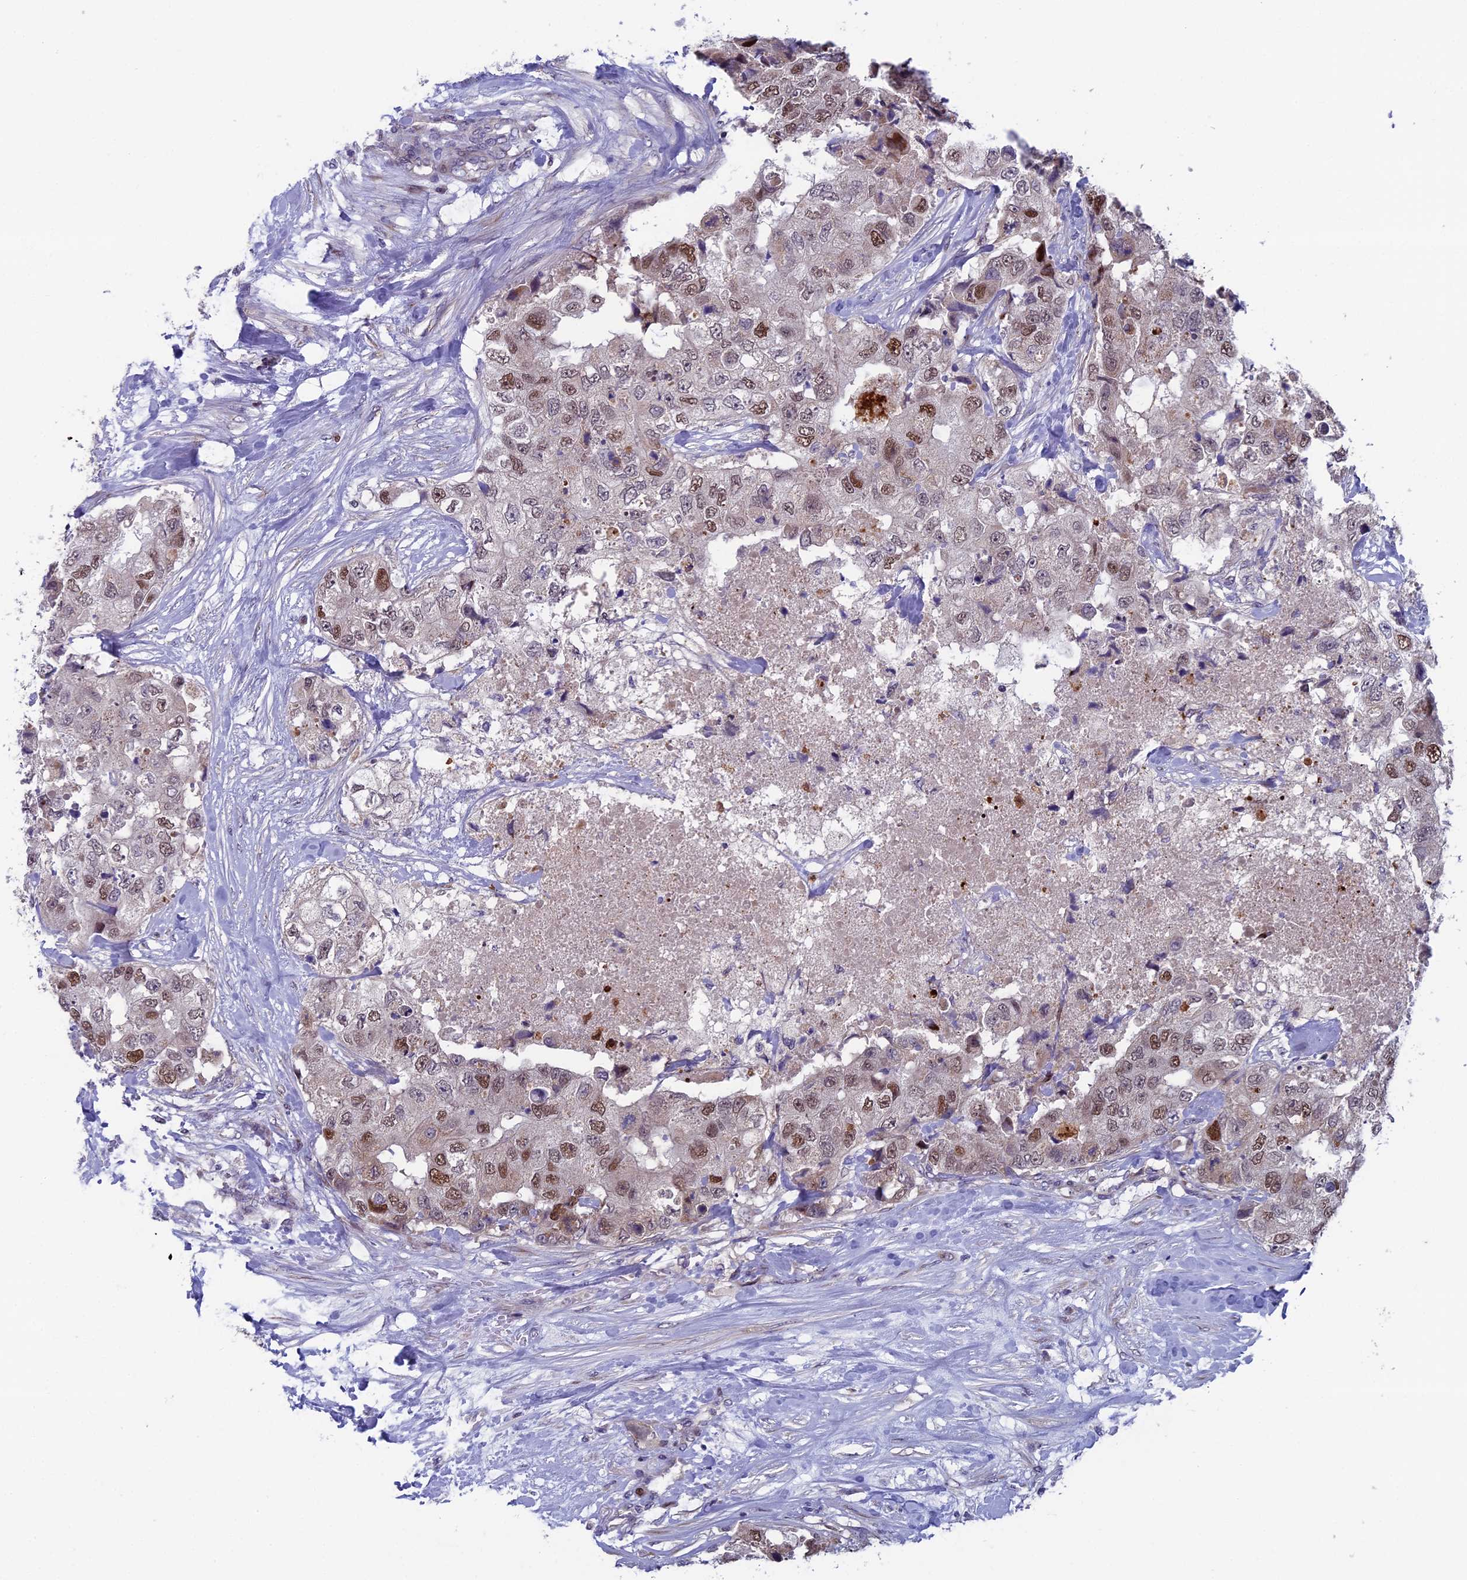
{"staining": {"intensity": "moderate", "quantity": "25%-75%", "location": "nuclear"}, "tissue": "breast cancer", "cell_type": "Tumor cells", "image_type": "cancer", "snomed": [{"axis": "morphology", "description": "Duct carcinoma"}, {"axis": "topography", "description": "Breast"}], "caption": "Immunohistochemistry image of neoplastic tissue: human breast cancer (intraductal carcinoma) stained using IHC reveals medium levels of moderate protein expression localized specifically in the nuclear of tumor cells, appearing as a nuclear brown color.", "gene": "LIG1", "patient": {"sex": "female", "age": 62}}